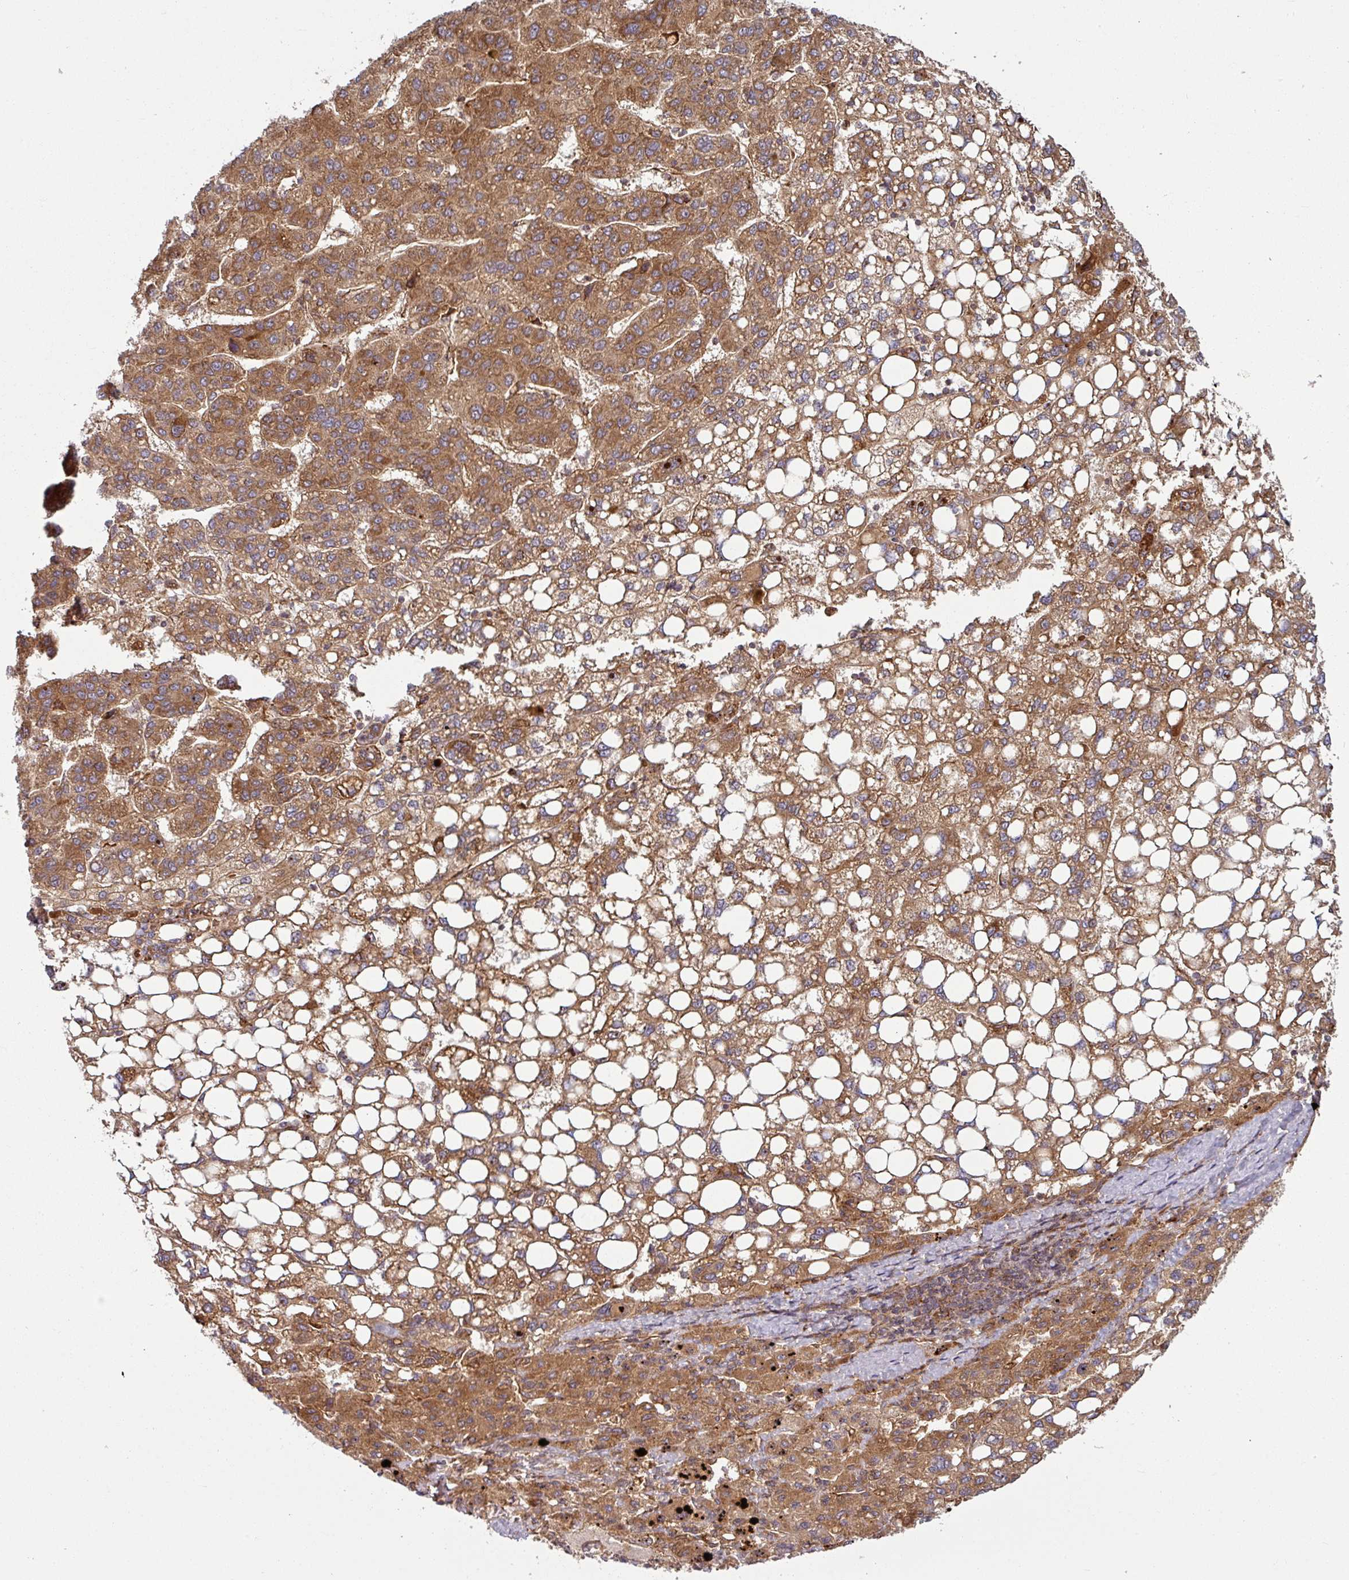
{"staining": {"intensity": "moderate", "quantity": ">75%", "location": "cytoplasmic/membranous"}, "tissue": "liver cancer", "cell_type": "Tumor cells", "image_type": "cancer", "snomed": [{"axis": "morphology", "description": "Carcinoma, Hepatocellular, NOS"}, {"axis": "topography", "description": "Liver"}], "caption": "Immunohistochemical staining of hepatocellular carcinoma (liver) shows medium levels of moderate cytoplasmic/membranous staining in approximately >75% of tumor cells. Nuclei are stained in blue.", "gene": "RAB5A", "patient": {"sex": "female", "age": 82}}